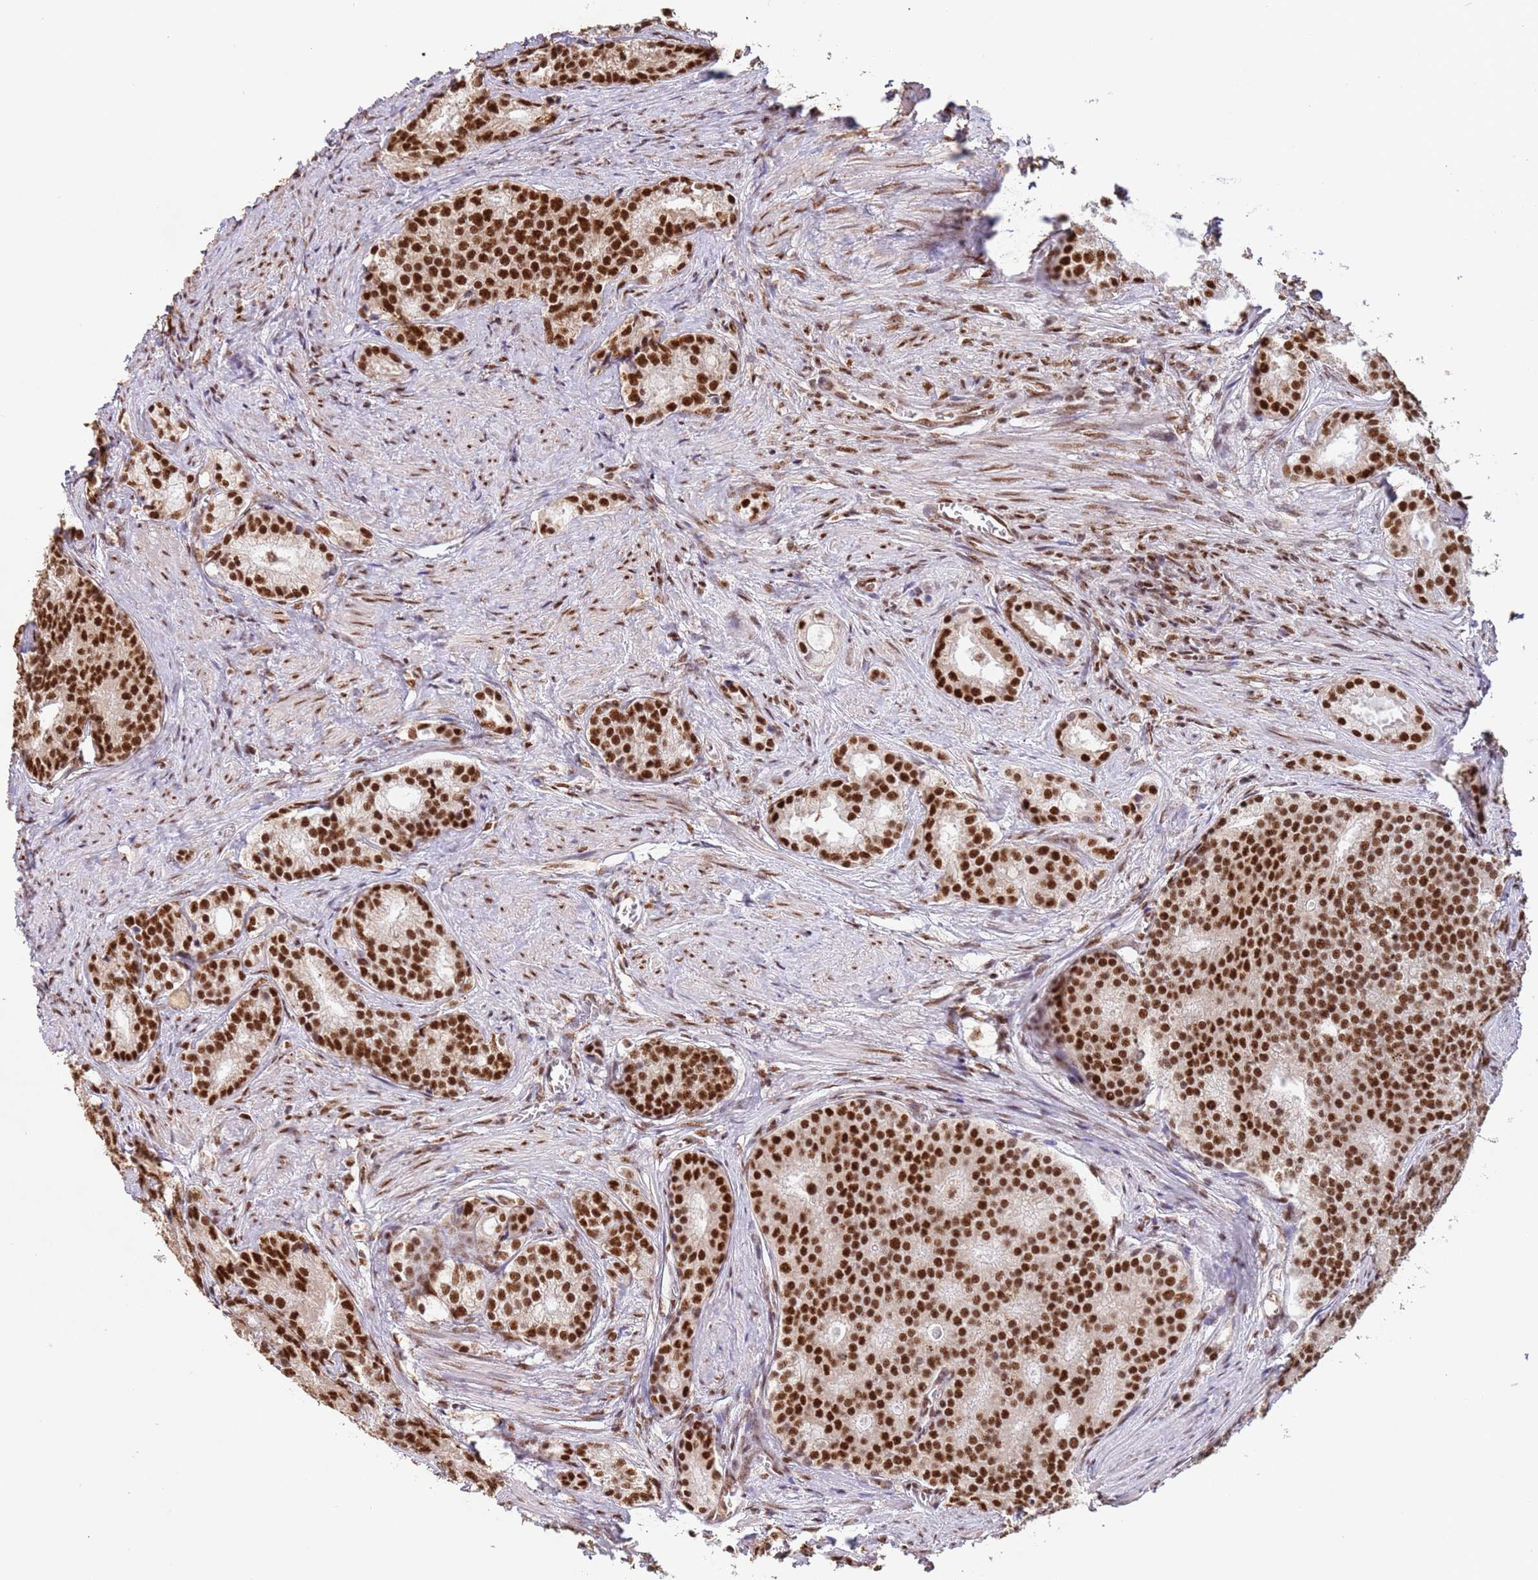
{"staining": {"intensity": "strong", "quantity": ">75%", "location": "nuclear"}, "tissue": "prostate cancer", "cell_type": "Tumor cells", "image_type": "cancer", "snomed": [{"axis": "morphology", "description": "Adenocarcinoma, Low grade"}, {"axis": "topography", "description": "Prostate"}], "caption": "Brown immunohistochemical staining in adenocarcinoma (low-grade) (prostate) exhibits strong nuclear staining in about >75% of tumor cells. The staining was performed using DAB, with brown indicating positive protein expression. Nuclei are stained blue with hematoxylin.", "gene": "ESF1", "patient": {"sex": "male", "age": 71}}